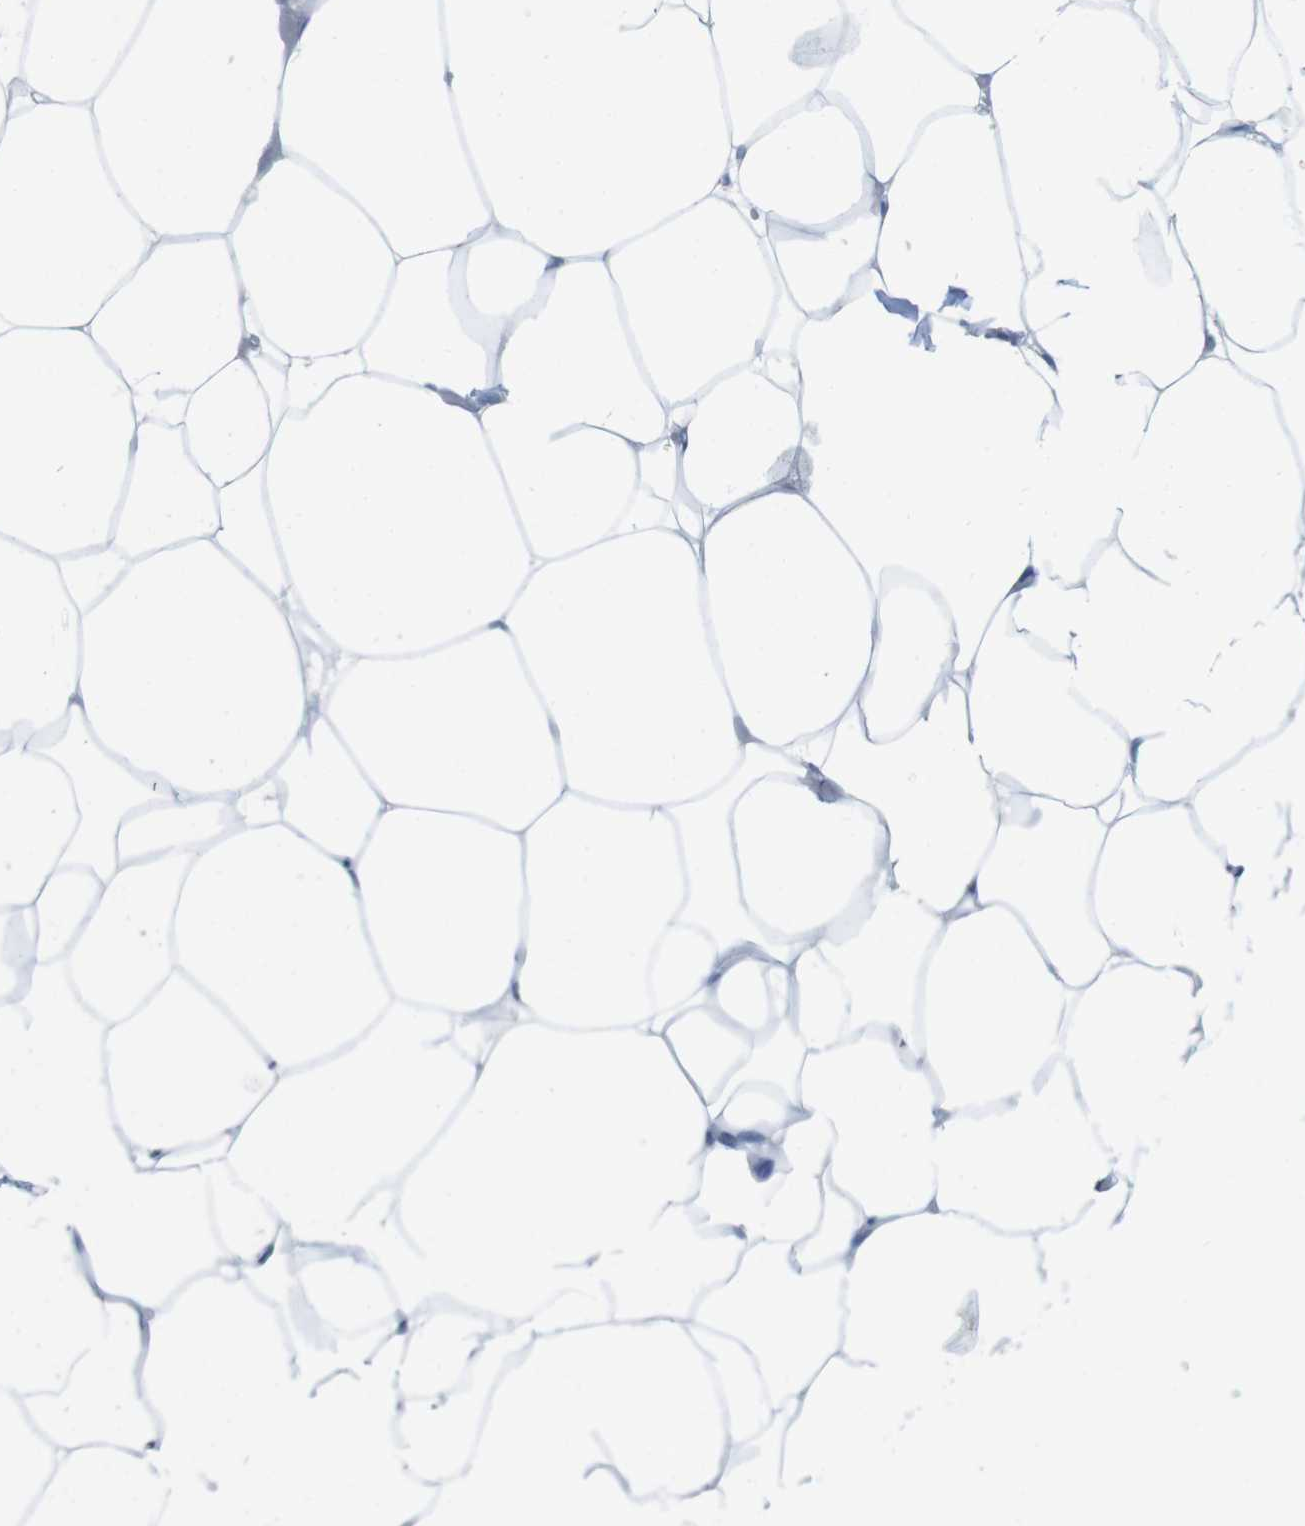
{"staining": {"intensity": "negative", "quantity": "none", "location": "none"}, "tissue": "adipose tissue", "cell_type": "Adipocytes", "image_type": "normal", "snomed": [{"axis": "morphology", "description": "Normal tissue, NOS"}, {"axis": "topography", "description": "Breast"}, {"axis": "topography", "description": "Adipose tissue"}], "caption": "Human adipose tissue stained for a protein using immunohistochemistry reveals no expression in adipocytes.", "gene": "CD5", "patient": {"sex": "female", "age": 25}}